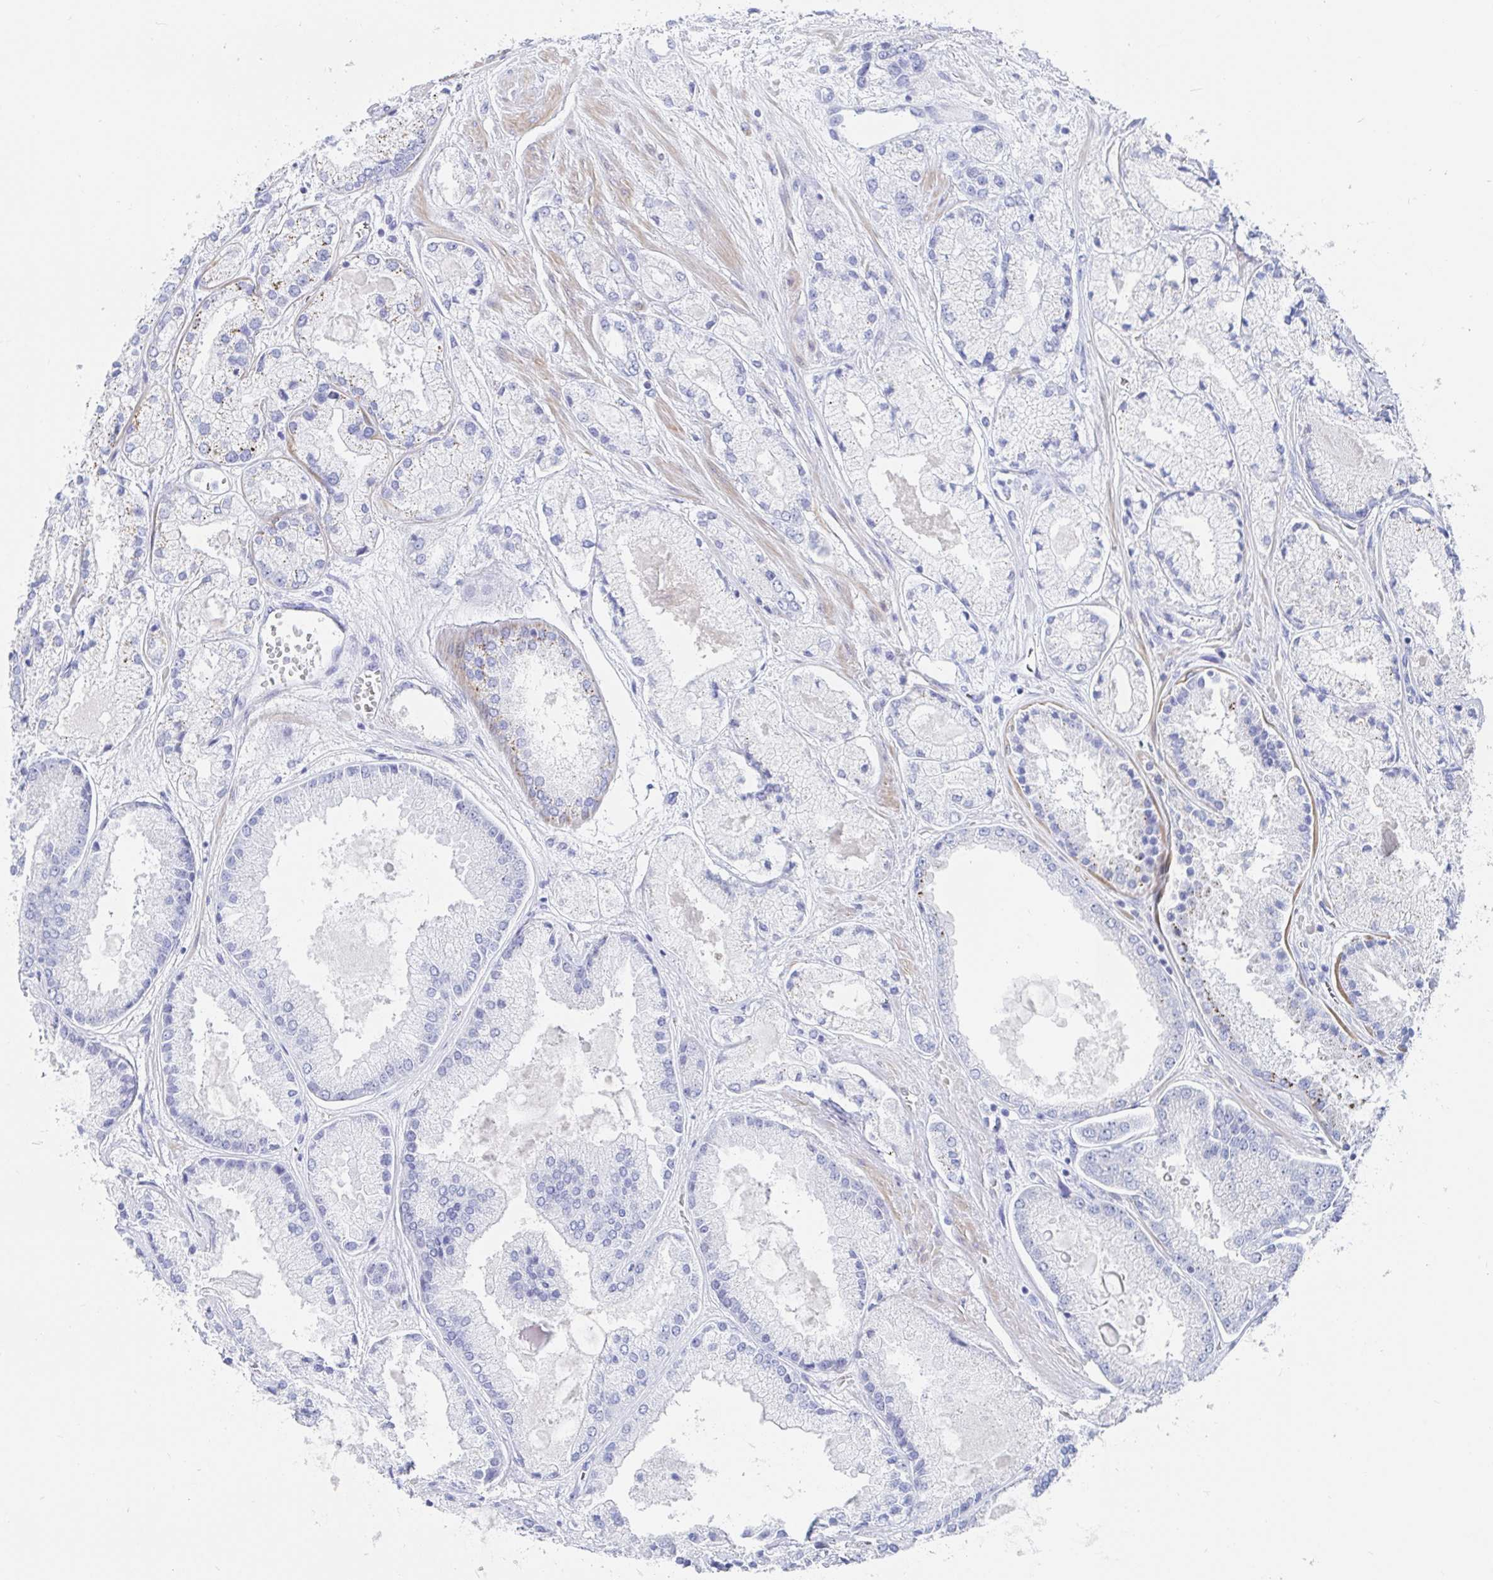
{"staining": {"intensity": "negative", "quantity": "none", "location": "none"}, "tissue": "prostate cancer", "cell_type": "Tumor cells", "image_type": "cancer", "snomed": [{"axis": "morphology", "description": "Adenocarcinoma, High grade"}, {"axis": "topography", "description": "Prostate"}], "caption": "This is a micrograph of immunohistochemistry staining of prostate cancer, which shows no positivity in tumor cells. Nuclei are stained in blue.", "gene": "PACSIN1", "patient": {"sex": "male", "age": 67}}